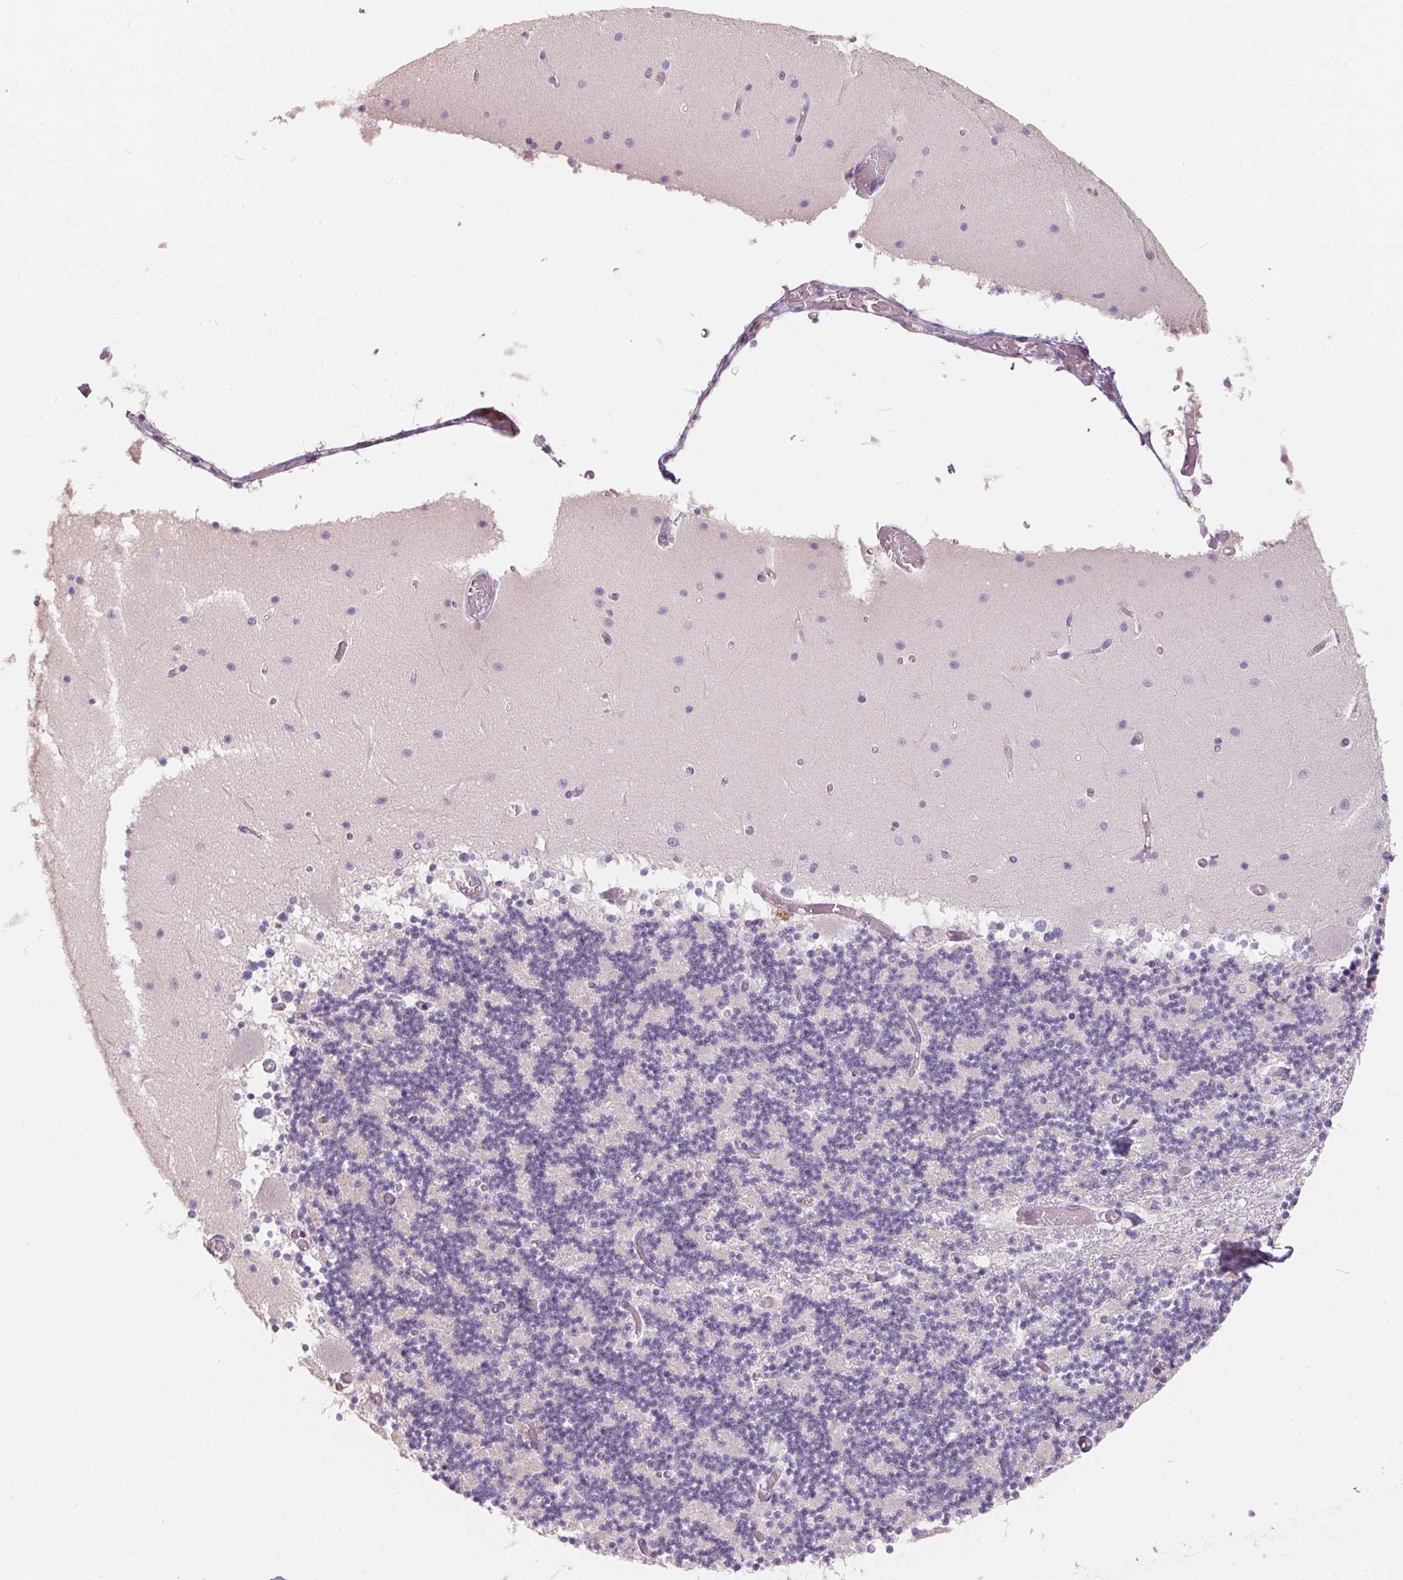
{"staining": {"intensity": "negative", "quantity": "none", "location": "none"}, "tissue": "cerebellum", "cell_type": "Cells in granular layer", "image_type": "normal", "snomed": [{"axis": "morphology", "description": "Normal tissue, NOS"}, {"axis": "topography", "description": "Cerebellum"}], "caption": "This is a histopathology image of immunohistochemistry (IHC) staining of benign cerebellum, which shows no staining in cells in granular layer.", "gene": "SERPINB1", "patient": {"sex": "female", "age": 28}}